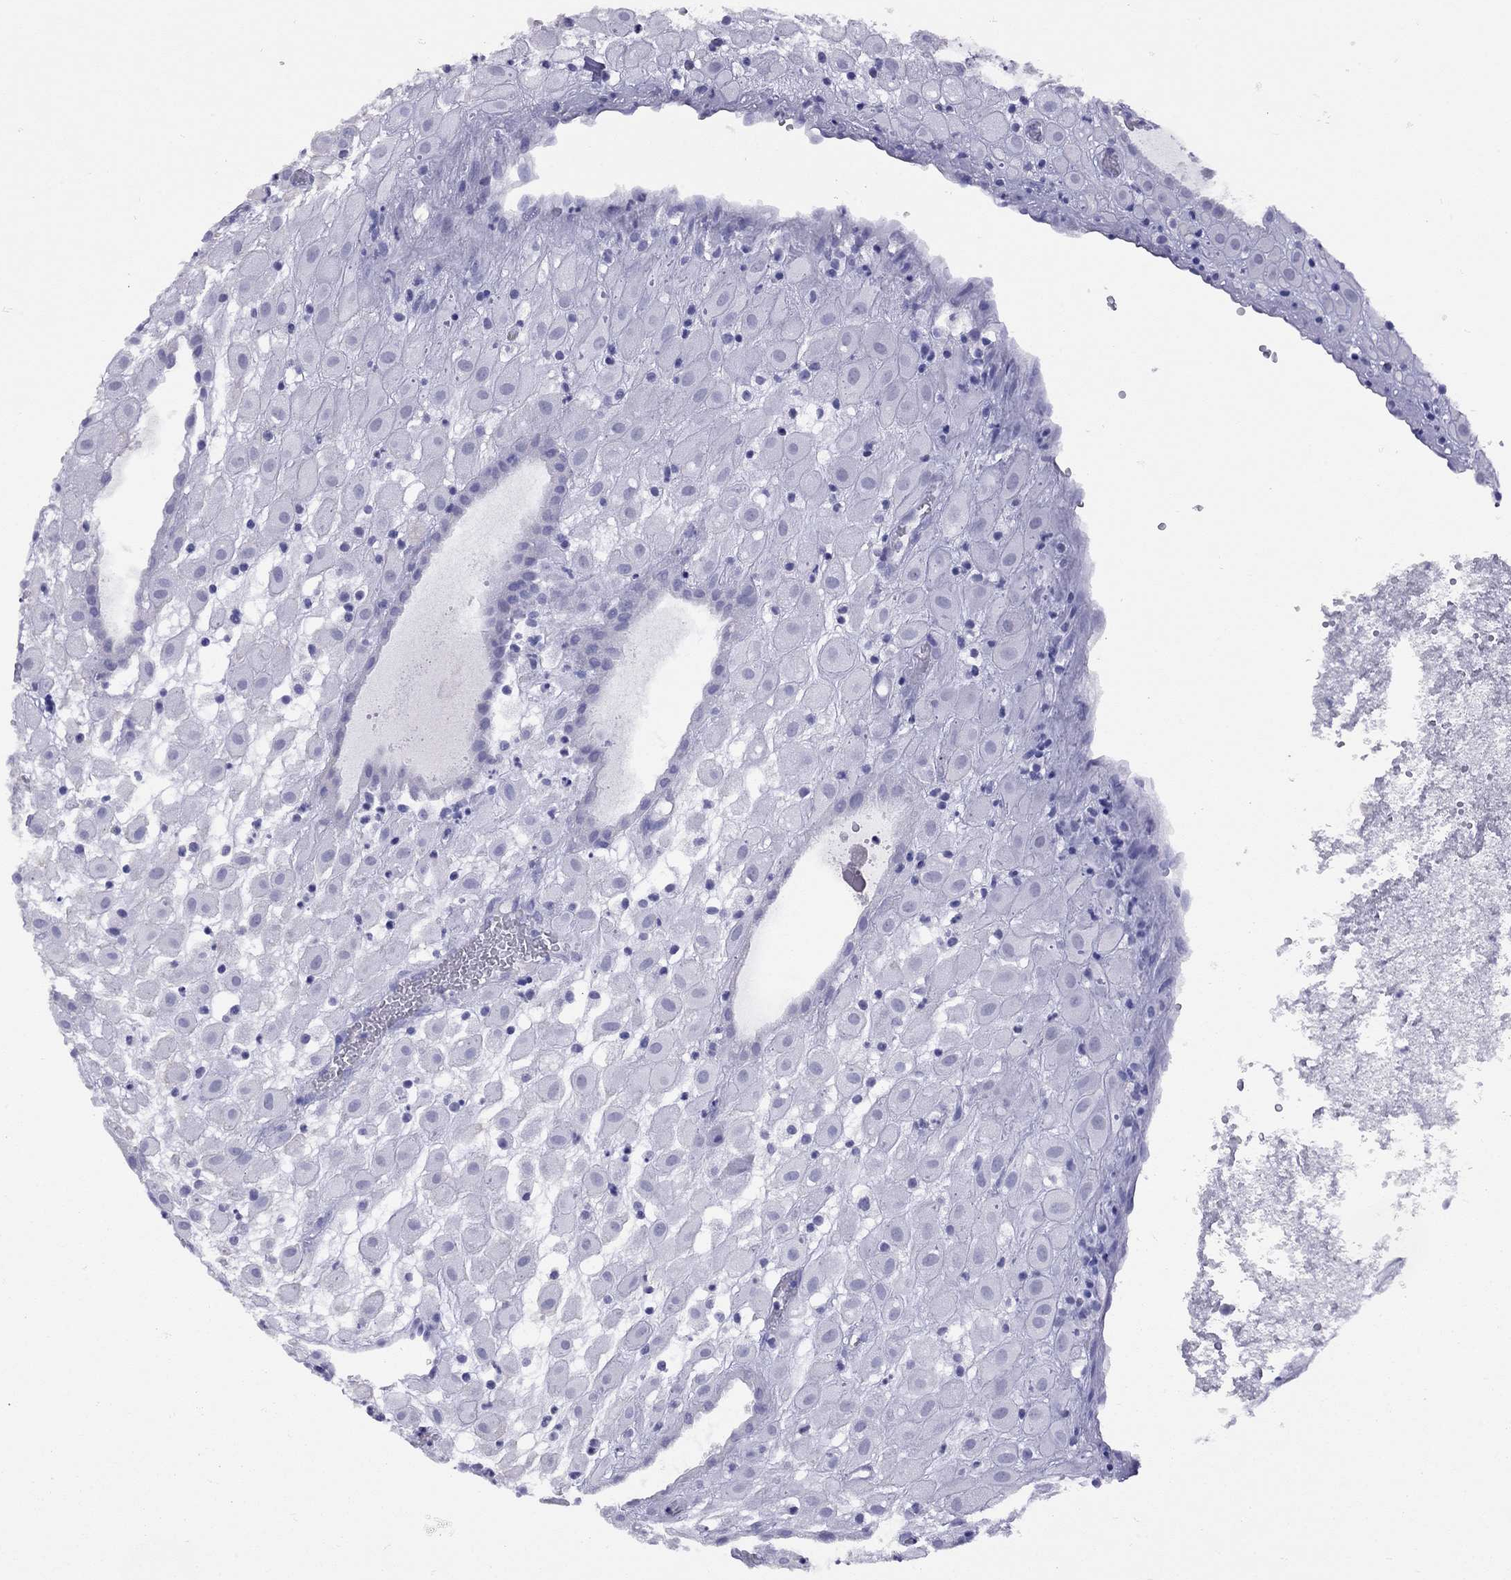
{"staining": {"intensity": "negative", "quantity": "none", "location": "none"}, "tissue": "placenta", "cell_type": "Decidual cells", "image_type": "normal", "snomed": [{"axis": "morphology", "description": "Normal tissue, NOS"}, {"axis": "topography", "description": "Placenta"}], "caption": "High power microscopy photomicrograph of an immunohistochemistry image of normal placenta, revealing no significant positivity in decidual cells. (IHC, brightfield microscopy, high magnification).", "gene": "GRIA2", "patient": {"sex": "female", "age": 24}}